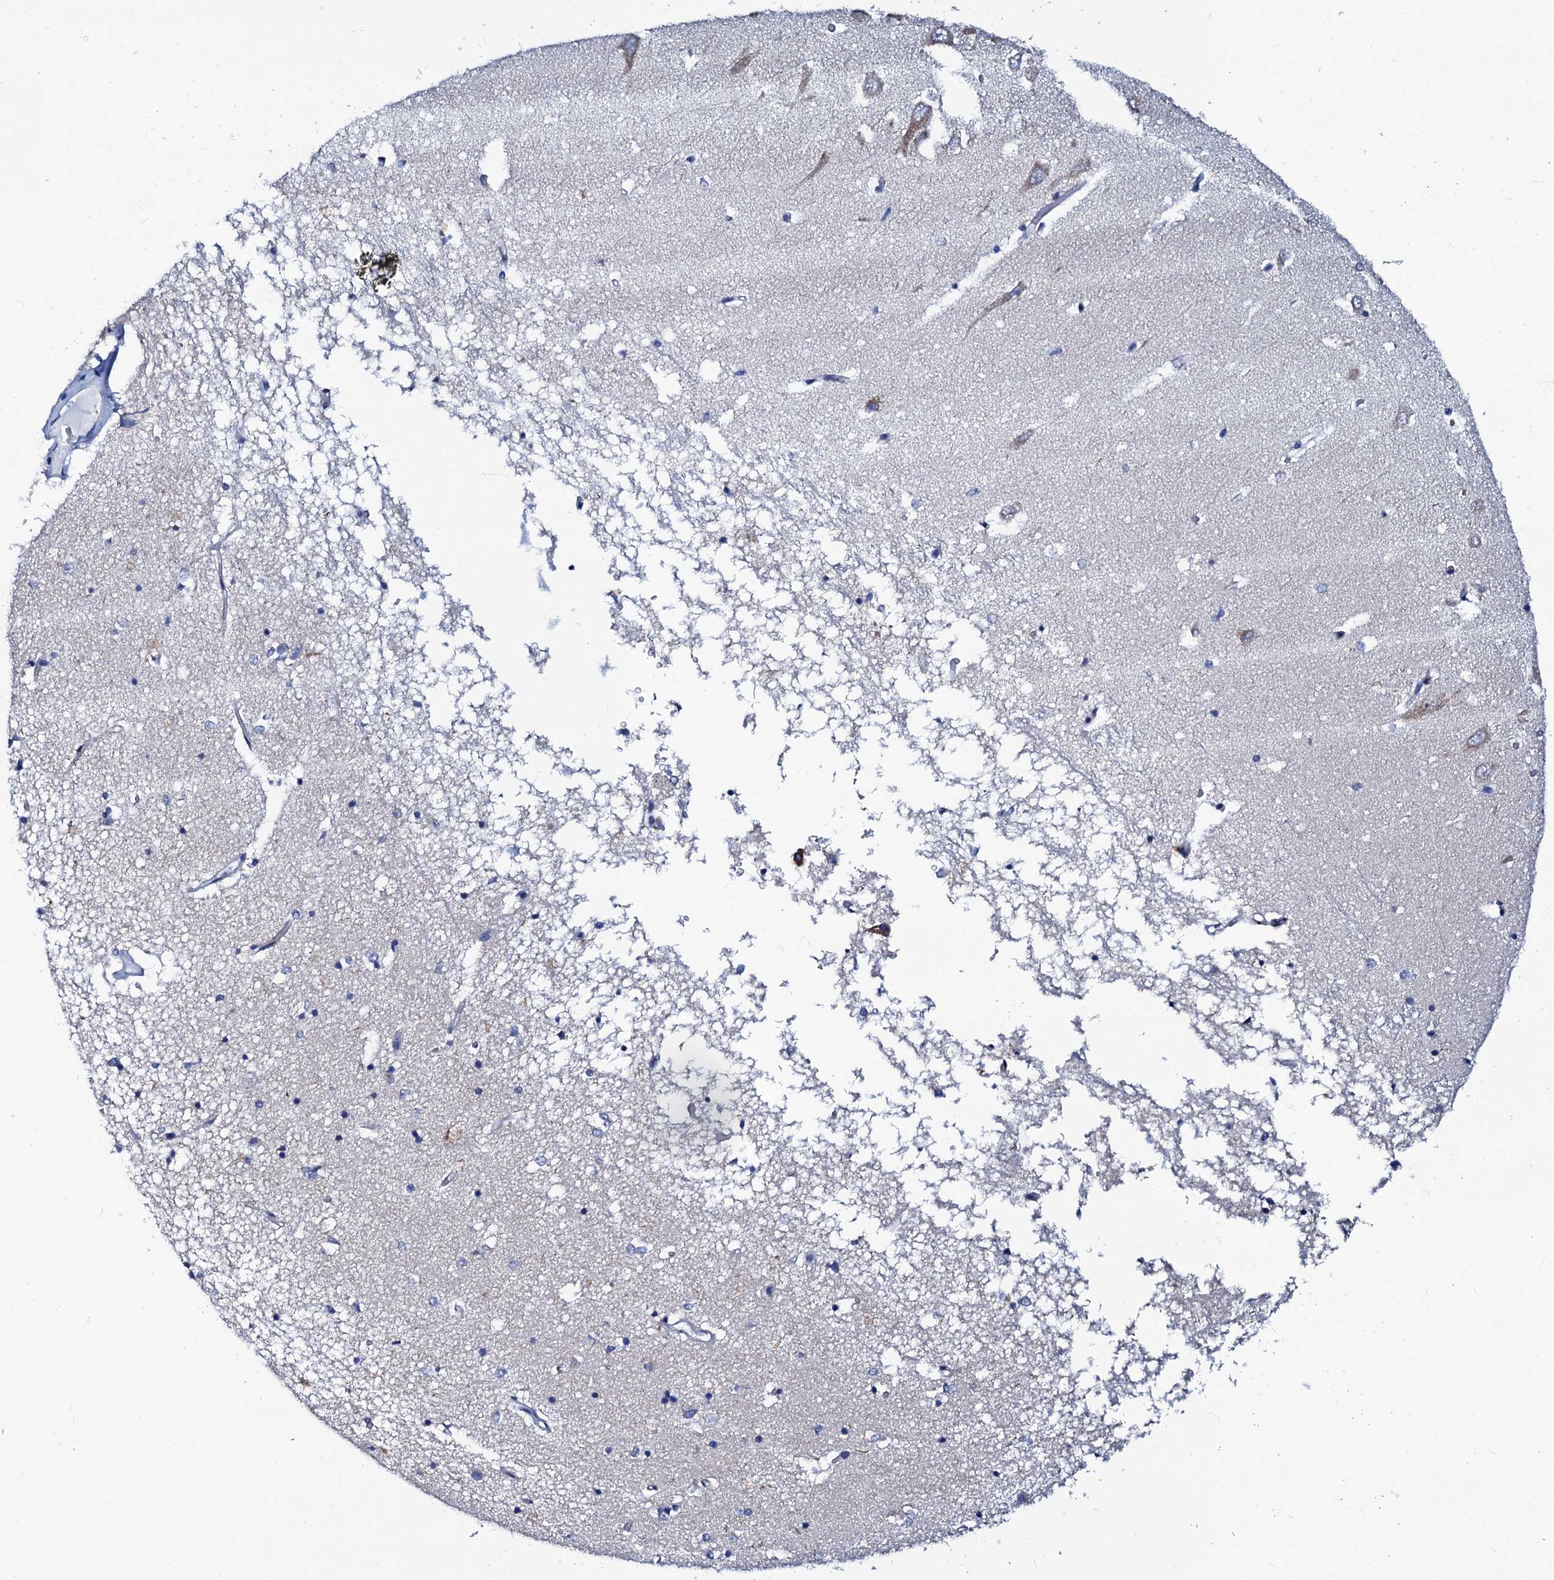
{"staining": {"intensity": "negative", "quantity": "none", "location": "none"}, "tissue": "hippocampus", "cell_type": "Glial cells", "image_type": "normal", "snomed": [{"axis": "morphology", "description": "Normal tissue, NOS"}, {"axis": "topography", "description": "Hippocampus"}], "caption": "Benign hippocampus was stained to show a protein in brown. There is no significant positivity in glial cells. (Stains: DAB IHC with hematoxylin counter stain, Microscopy: brightfield microscopy at high magnification).", "gene": "SLC37A4", "patient": {"sex": "male", "age": 70}}